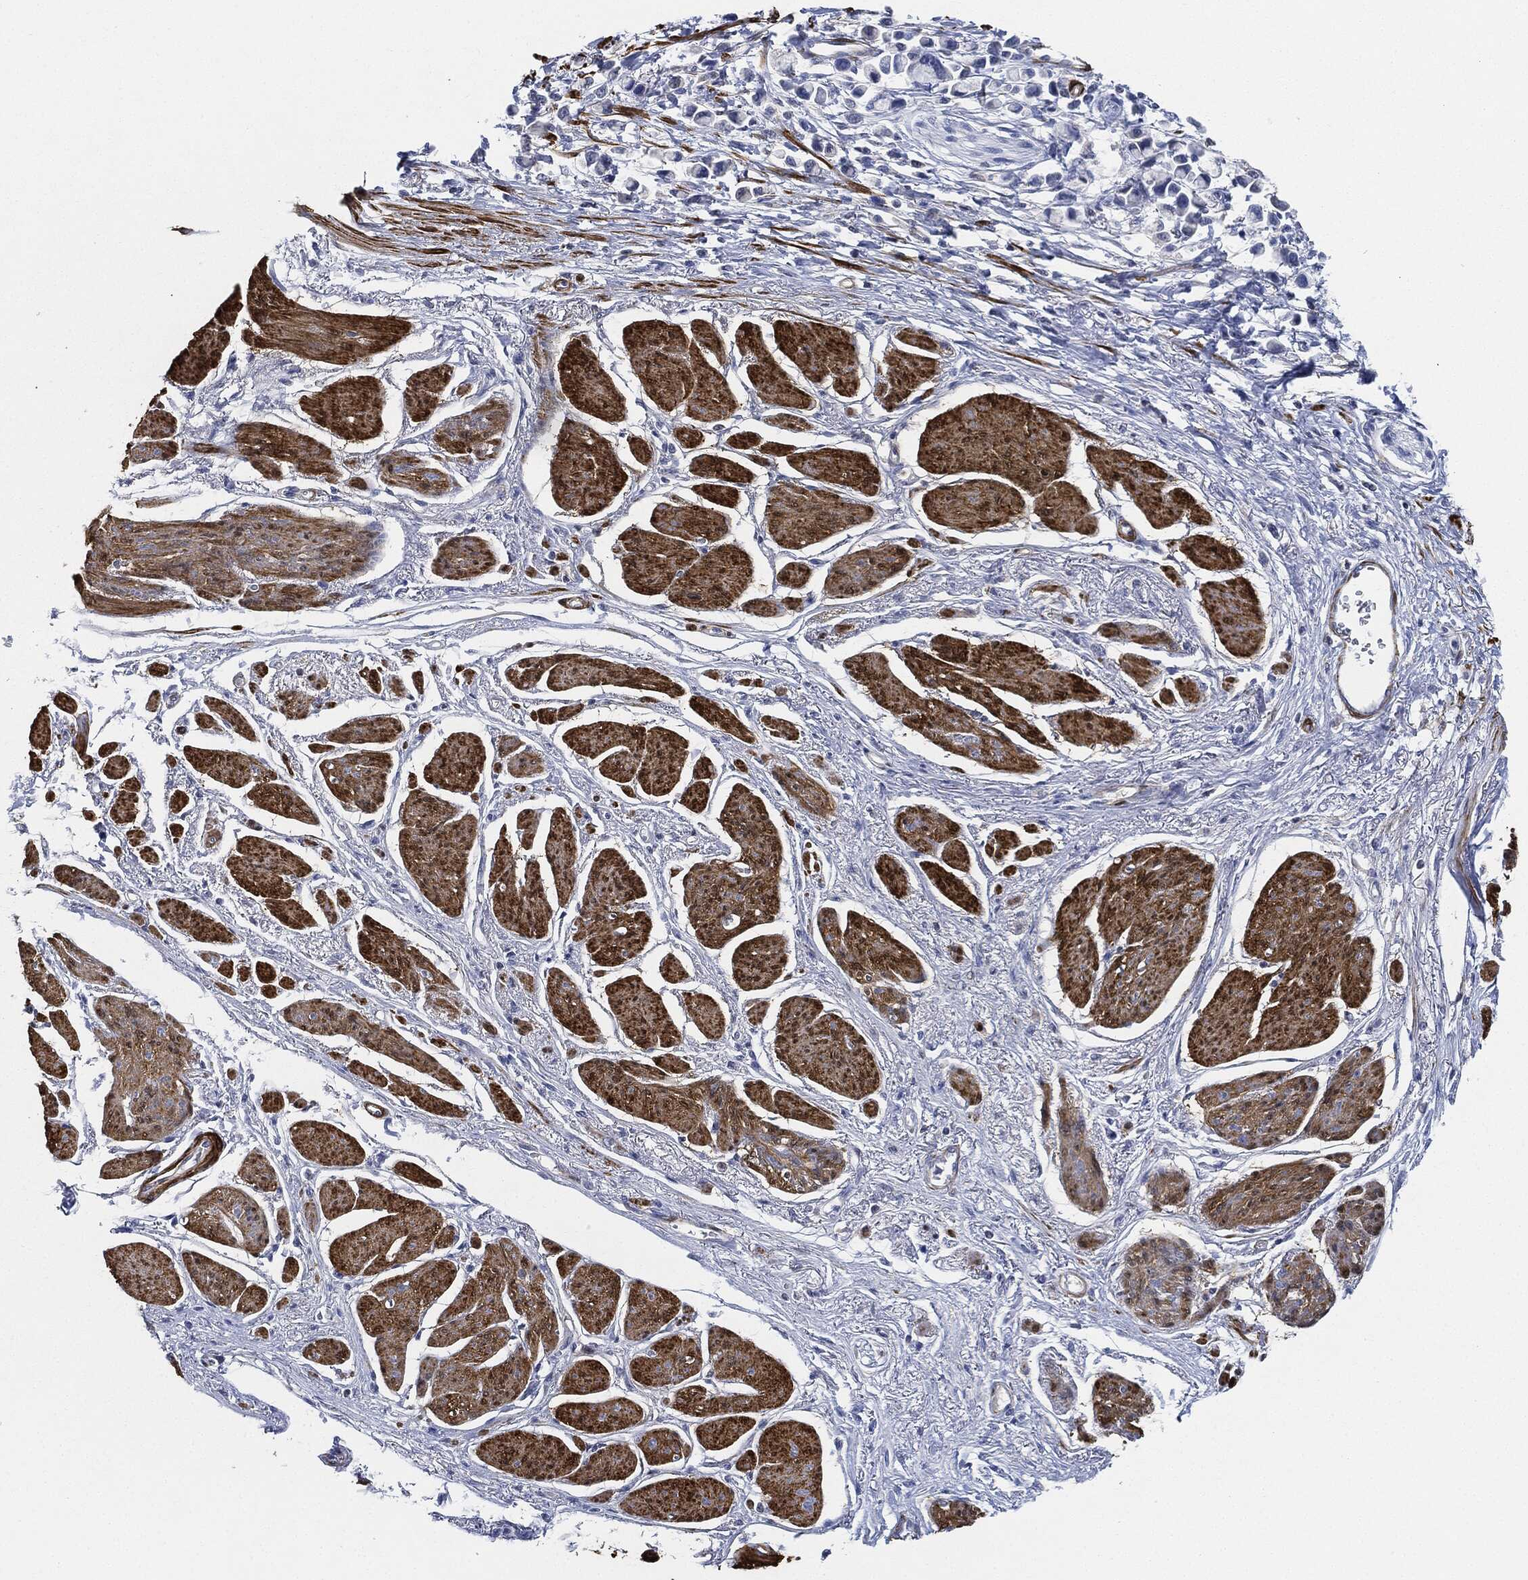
{"staining": {"intensity": "negative", "quantity": "none", "location": "none"}, "tissue": "stomach cancer", "cell_type": "Tumor cells", "image_type": "cancer", "snomed": [{"axis": "morphology", "description": "Adenocarcinoma, NOS"}, {"axis": "topography", "description": "Stomach"}], "caption": "DAB (3,3'-diaminobenzidine) immunohistochemical staining of human stomach adenocarcinoma reveals no significant expression in tumor cells.", "gene": "TAGLN", "patient": {"sex": "female", "age": 81}}